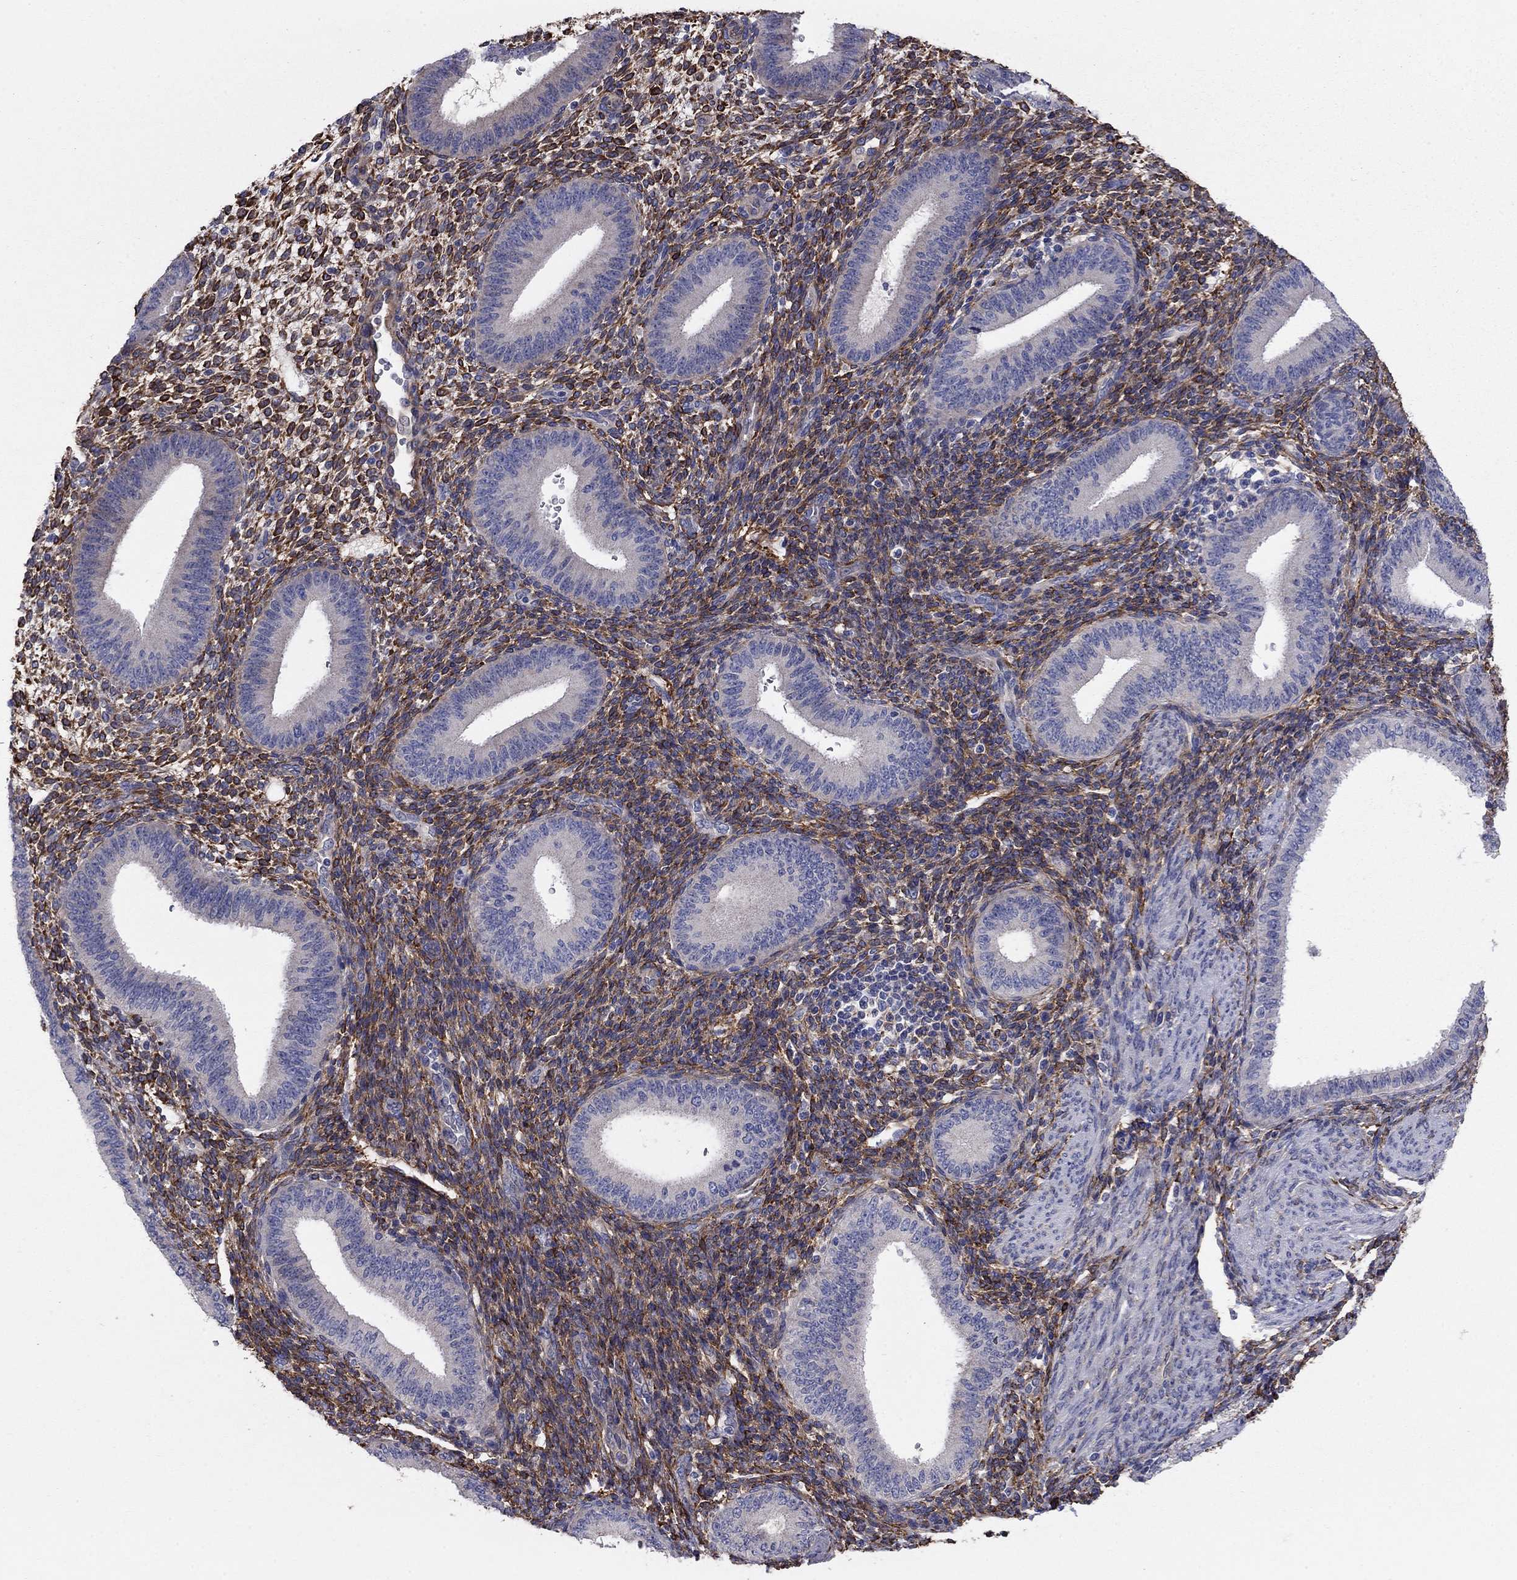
{"staining": {"intensity": "strong", "quantity": "25%-75%", "location": "cytoplasmic/membranous"}, "tissue": "endometrium", "cell_type": "Cells in endometrial stroma", "image_type": "normal", "snomed": [{"axis": "morphology", "description": "Normal tissue, NOS"}, {"axis": "topography", "description": "Endometrium"}], "caption": "Approximately 25%-75% of cells in endometrial stroma in benign endometrium display strong cytoplasmic/membranous protein expression as visualized by brown immunohistochemical staining.", "gene": "EMP2", "patient": {"sex": "female", "age": 39}}